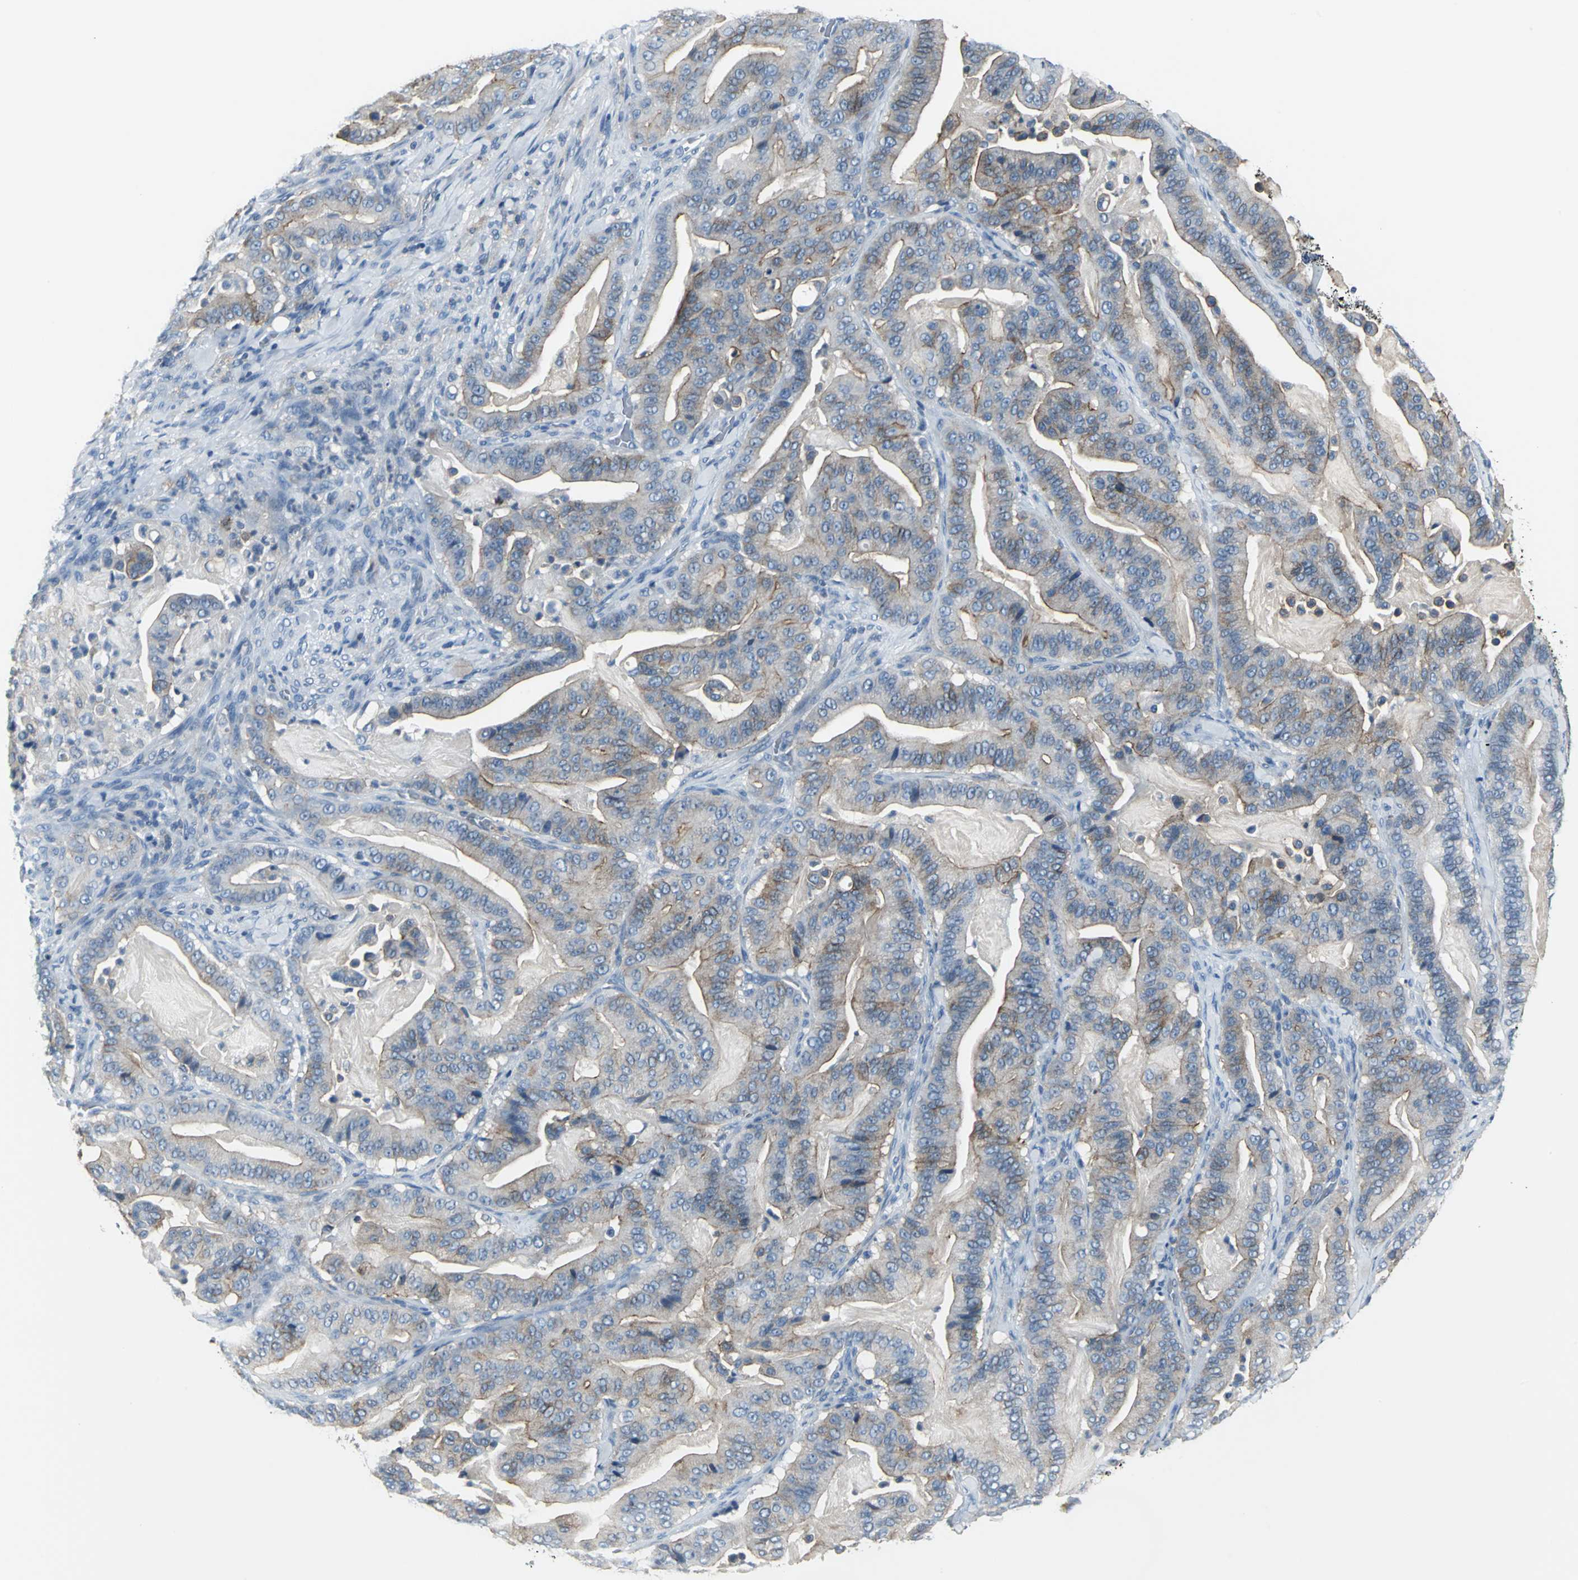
{"staining": {"intensity": "weak", "quantity": ">75%", "location": "cytoplasmic/membranous"}, "tissue": "pancreatic cancer", "cell_type": "Tumor cells", "image_type": "cancer", "snomed": [{"axis": "morphology", "description": "Adenocarcinoma, NOS"}, {"axis": "topography", "description": "Pancreas"}], "caption": "Immunohistochemical staining of pancreatic cancer reveals low levels of weak cytoplasmic/membranous protein staining in about >75% of tumor cells.", "gene": "IQGAP2", "patient": {"sex": "male", "age": 63}}